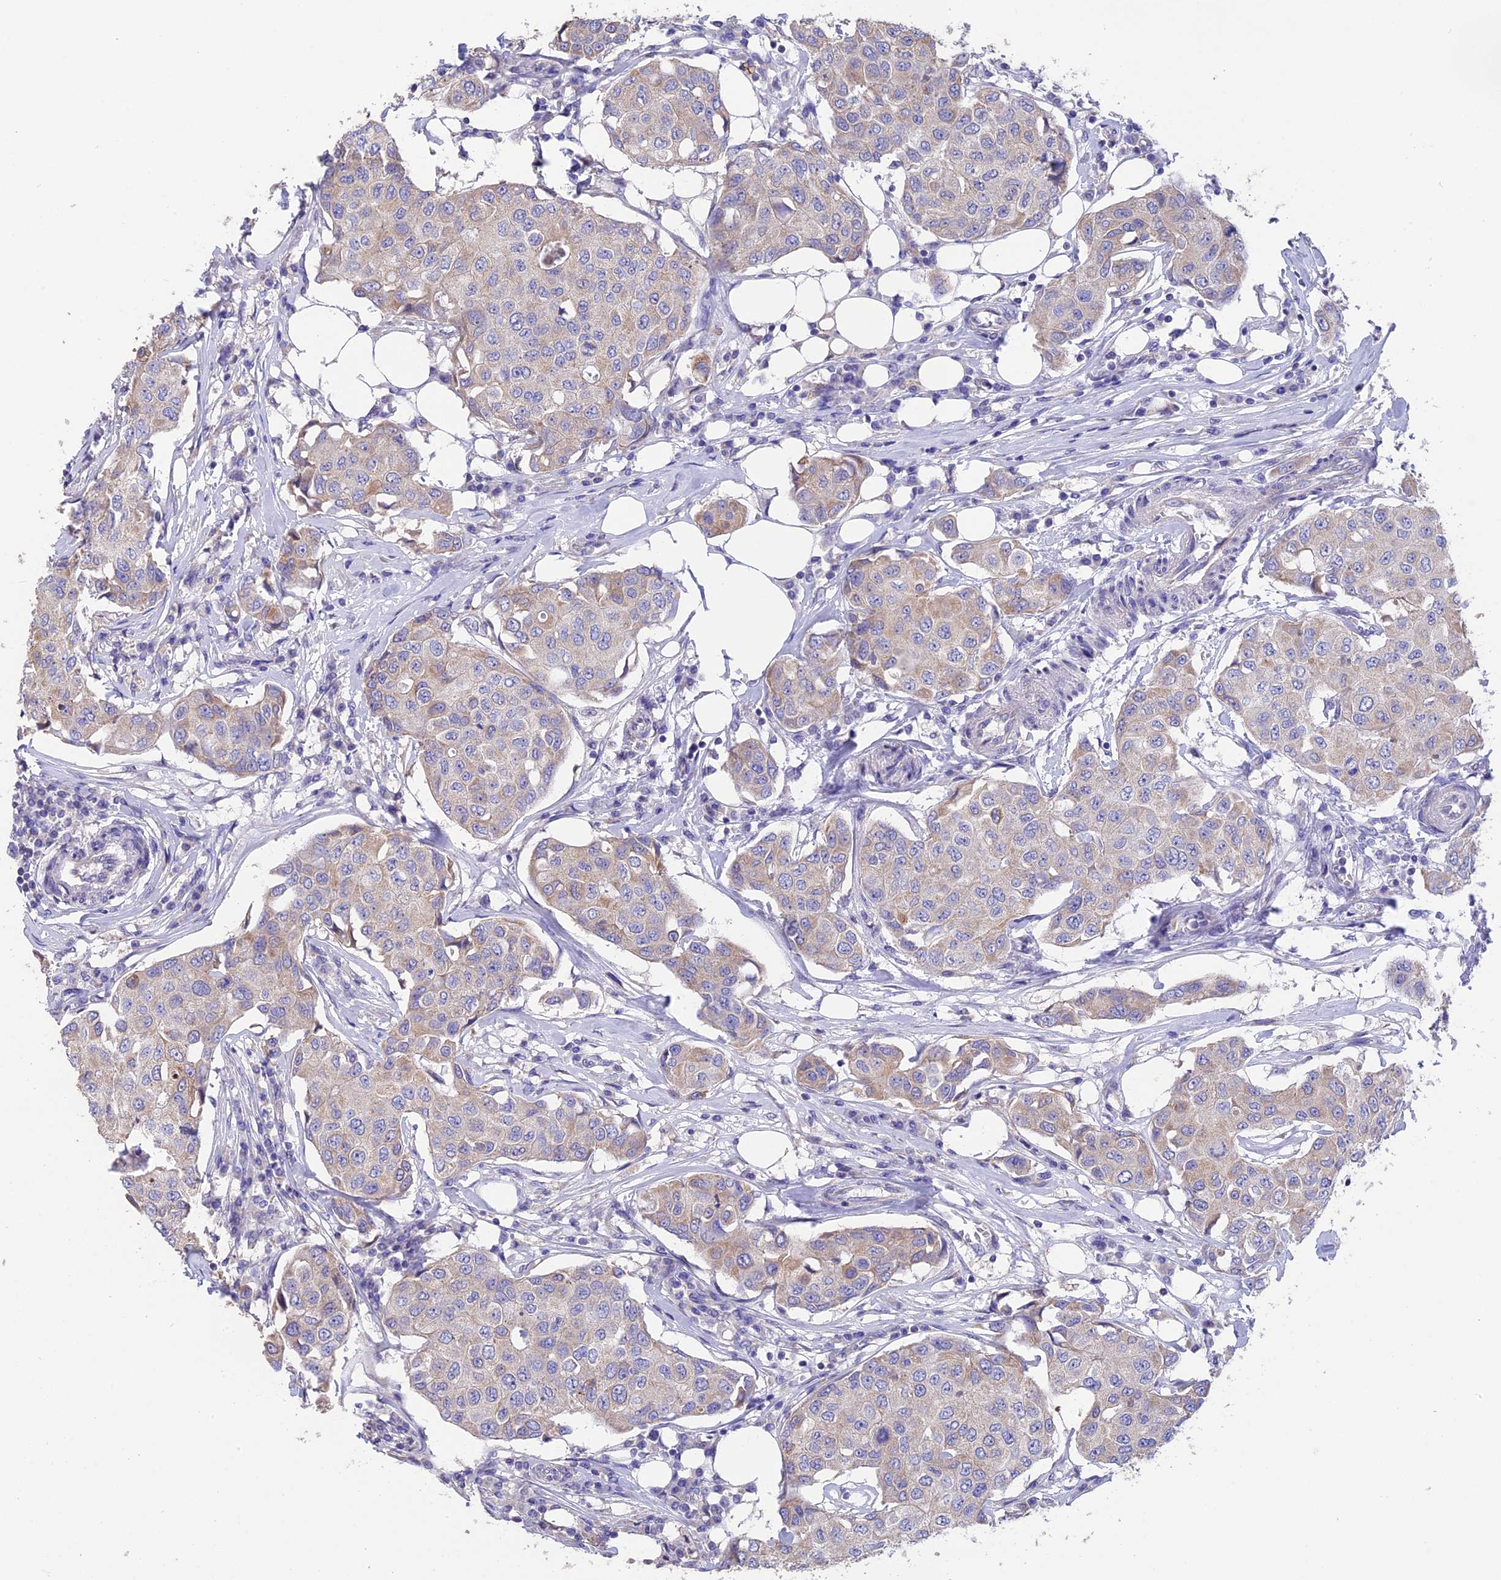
{"staining": {"intensity": "weak", "quantity": ">75%", "location": "cytoplasmic/membranous"}, "tissue": "breast cancer", "cell_type": "Tumor cells", "image_type": "cancer", "snomed": [{"axis": "morphology", "description": "Duct carcinoma"}, {"axis": "topography", "description": "Breast"}], "caption": "A photomicrograph of human breast cancer stained for a protein exhibits weak cytoplasmic/membranous brown staining in tumor cells.", "gene": "CYP2U1", "patient": {"sex": "female", "age": 80}}